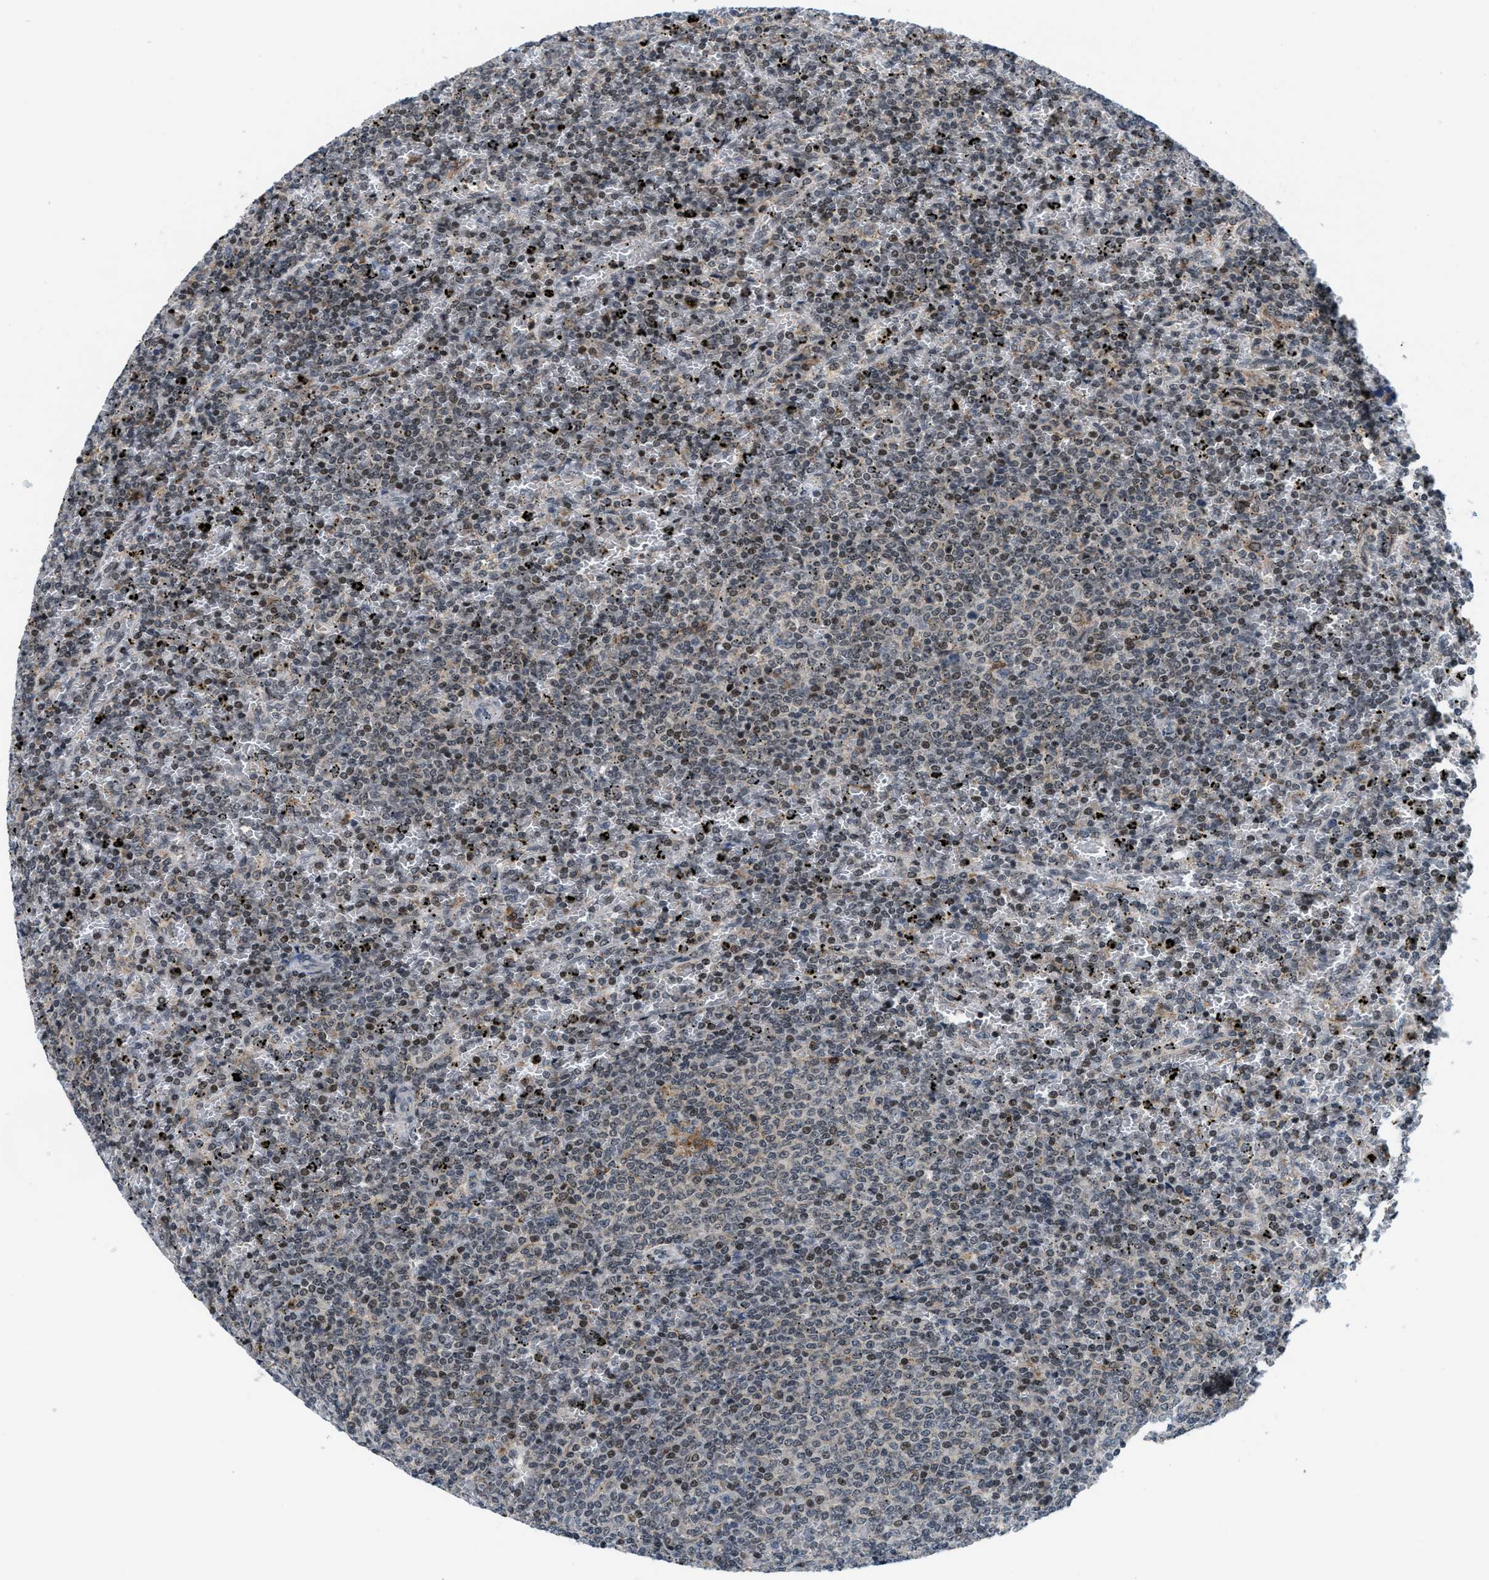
{"staining": {"intensity": "strong", "quantity": "<25%", "location": "nuclear"}, "tissue": "lymphoma", "cell_type": "Tumor cells", "image_type": "cancer", "snomed": [{"axis": "morphology", "description": "Malignant lymphoma, non-Hodgkin's type, Low grade"}, {"axis": "topography", "description": "Spleen"}], "caption": "Immunohistochemical staining of malignant lymphoma, non-Hodgkin's type (low-grade) exhibits medium levels of strong nuclear expression in about <25% of tumor cells.", "gene": "ING1", "patient": {"sex": "female", "age": 77}}